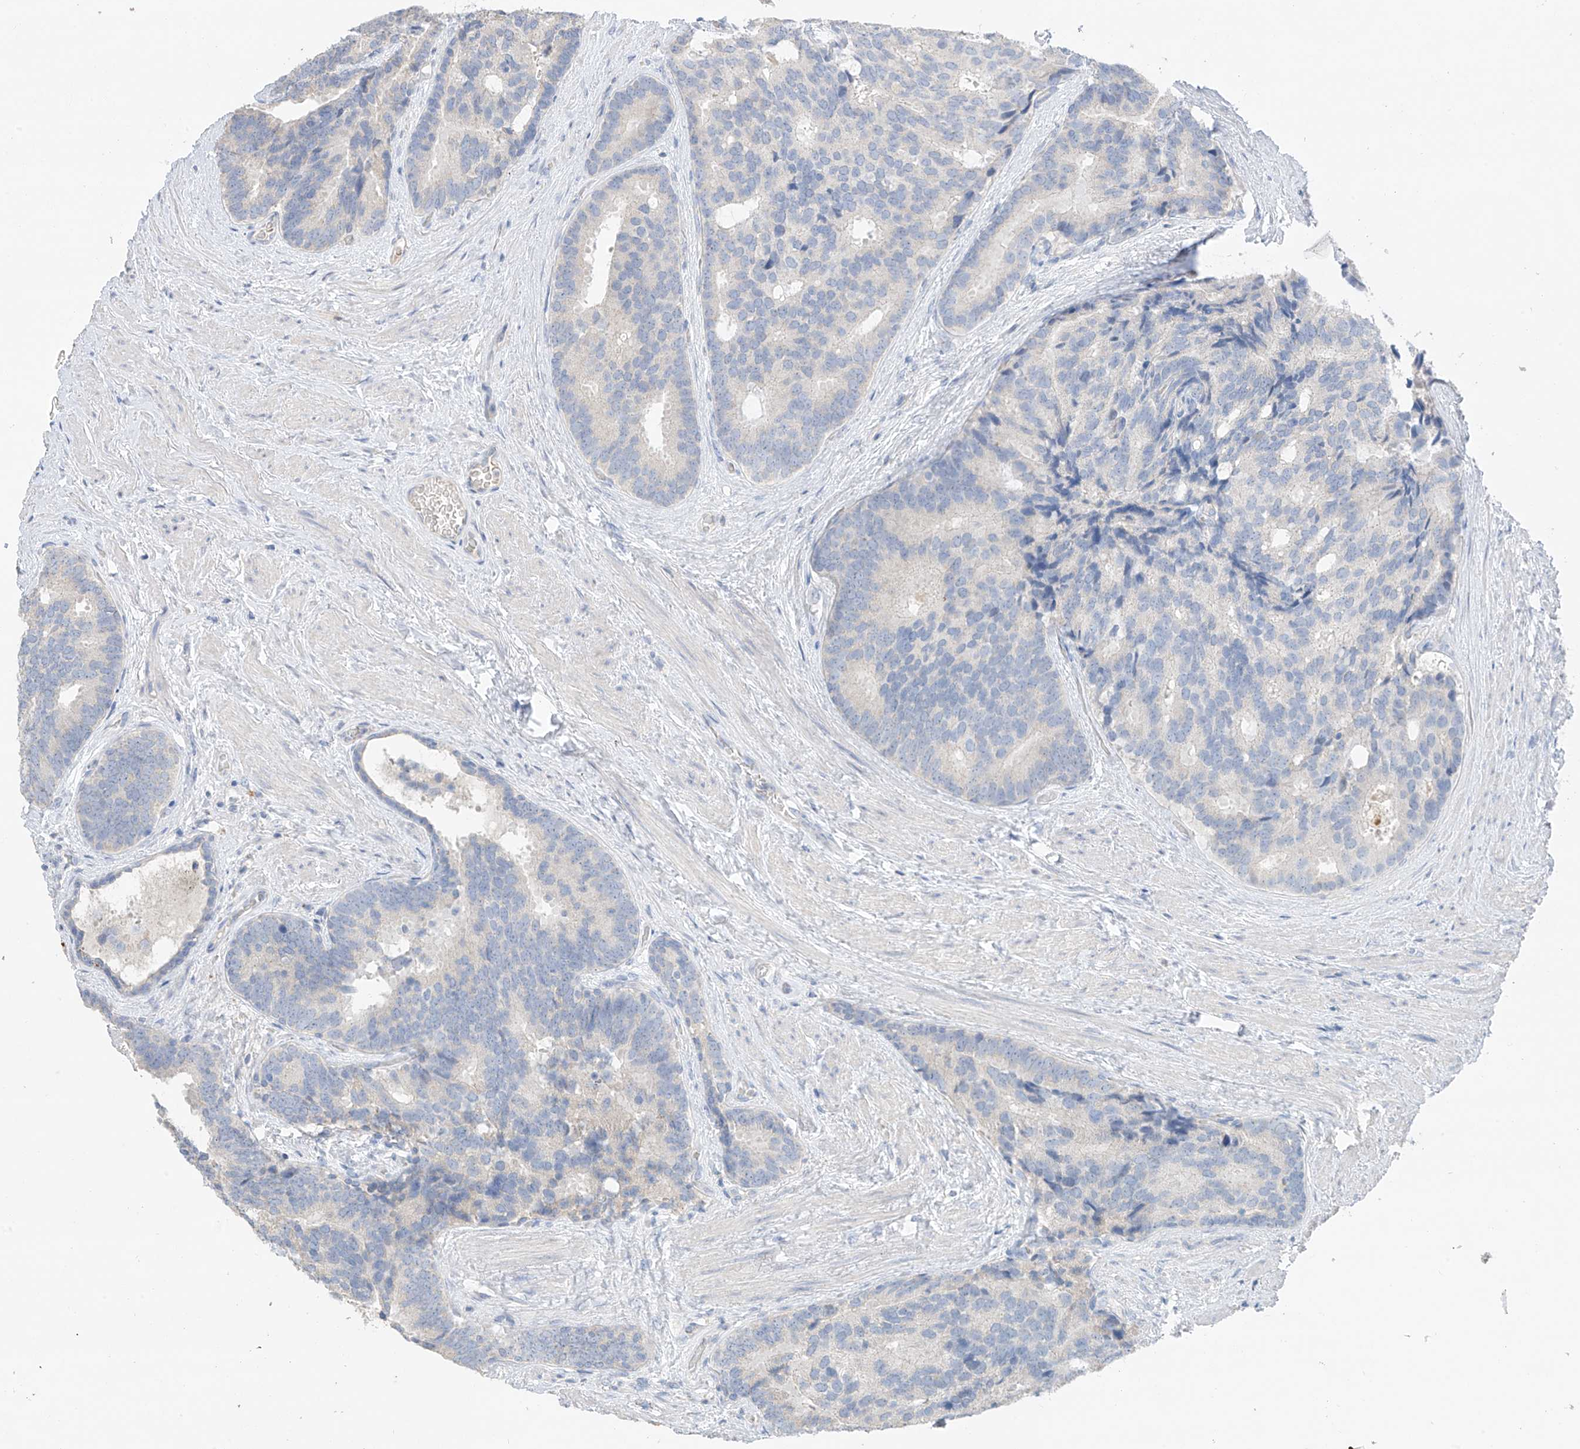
{"staining": {"intensity": "negative", "quantity": "none", "location": "none"}, "tissue": "prostate cancer", "cell_type": "Tumor cells", "image_type": "cancer", "snomed": [{"axis": "morphology", "description": "Adenocarcinoma, Low grade"}, {"axis": "topography", "description": "Prostate"}], "caption": "A micrograph of prostate cancer (low-grade adenocarcinoma) stained for a protein shows no brown staining in tumor cells. (Brightfield microscopy of DAB (3,3'-diaminobenzidine) IHC at high magnification).", "gene": "CAPN13", "patient": {"sex": "male", "age": 71}}